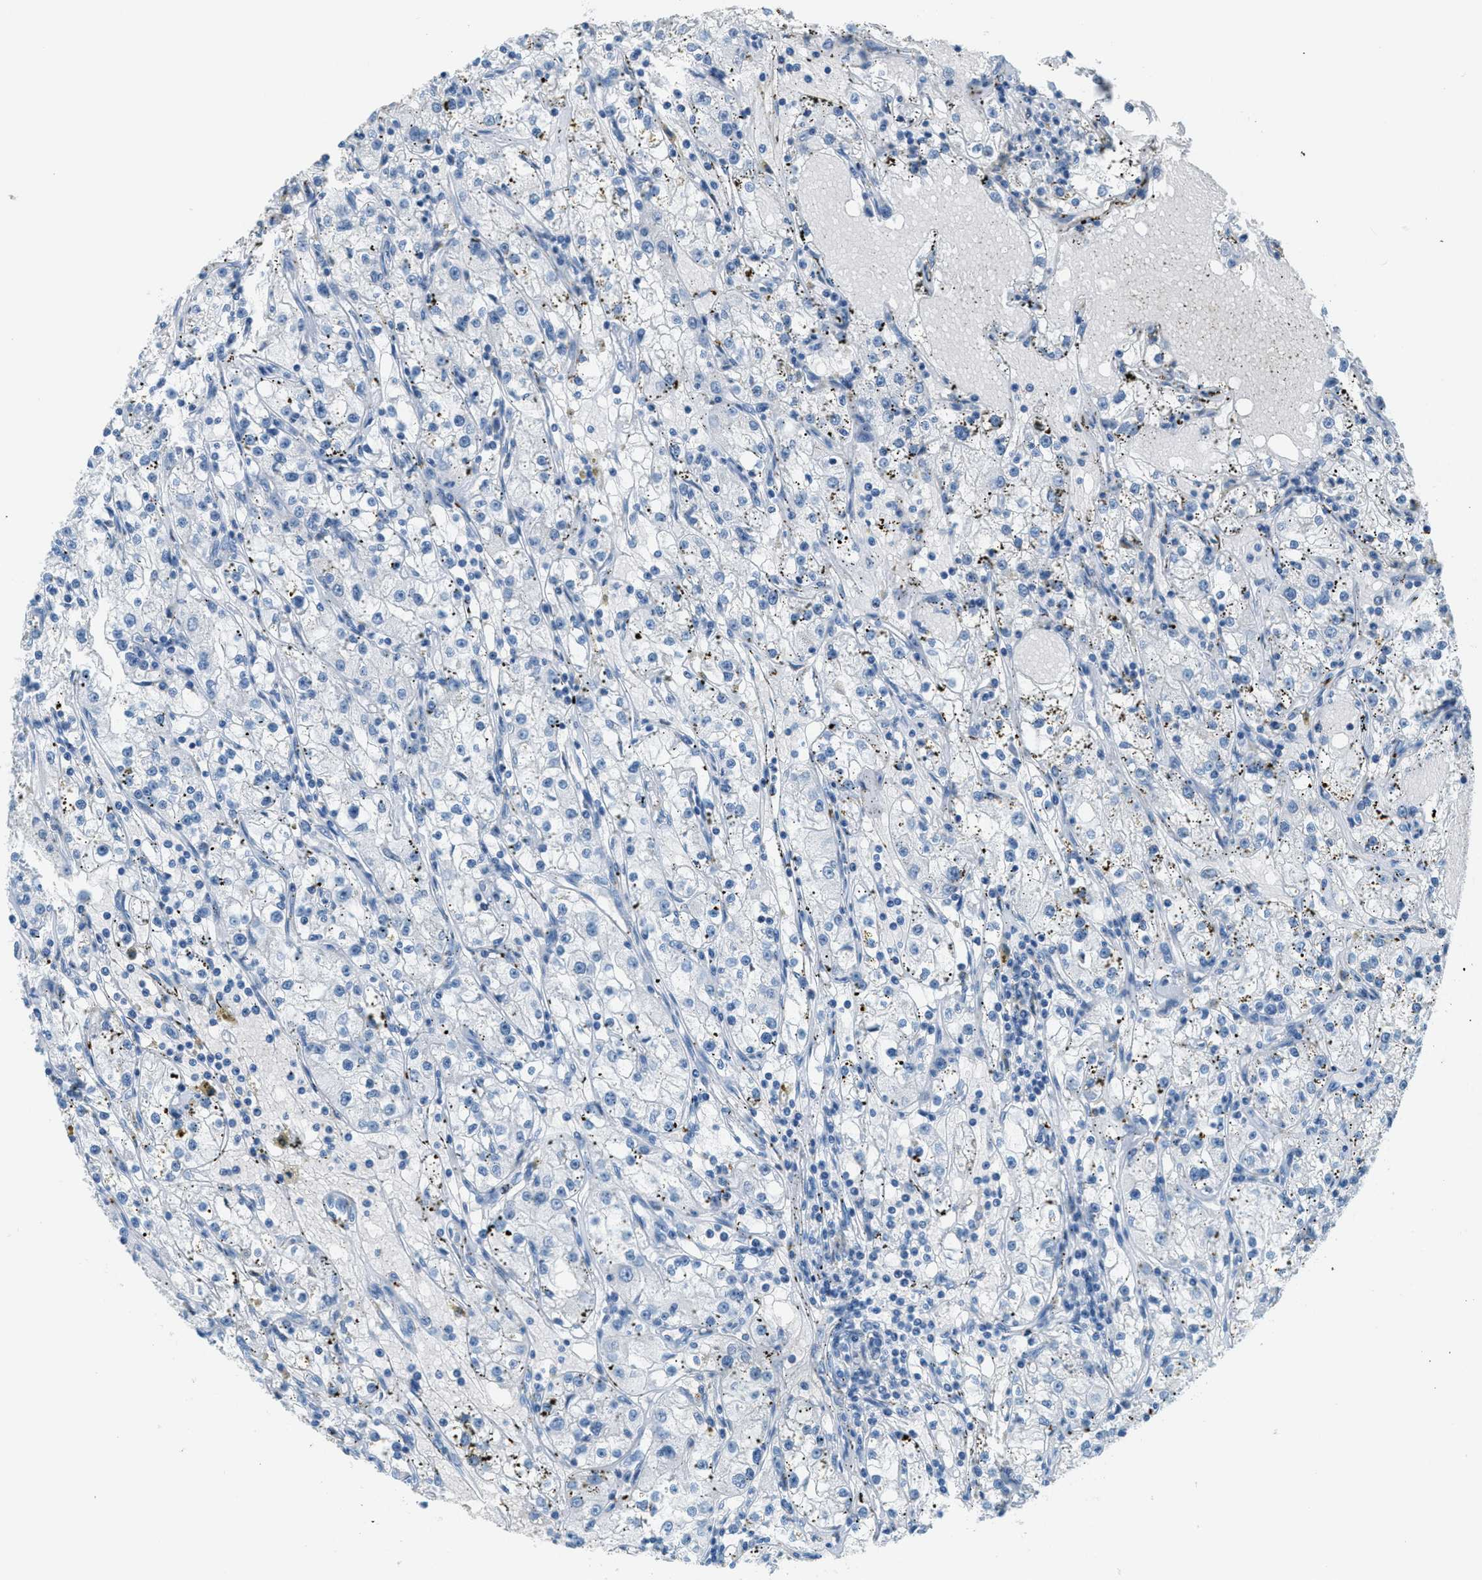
{"staining": {"intensity": "negative", "quantity": "none", "location": "none"}, "tissue": "renal cancer", "cell_type": "Tumor cells", "image_type": "cancer", "snomed": [{"axis": "morphology", "description": "Adenocarcinoma, NOS"}, {"axis": "topography", "description": "Kidney"}], "caption": "Tumor cells are negative for protein expression in human renal cancer.", "gene": "PPBP", "patient": {"sex": "male", "age": 56}}